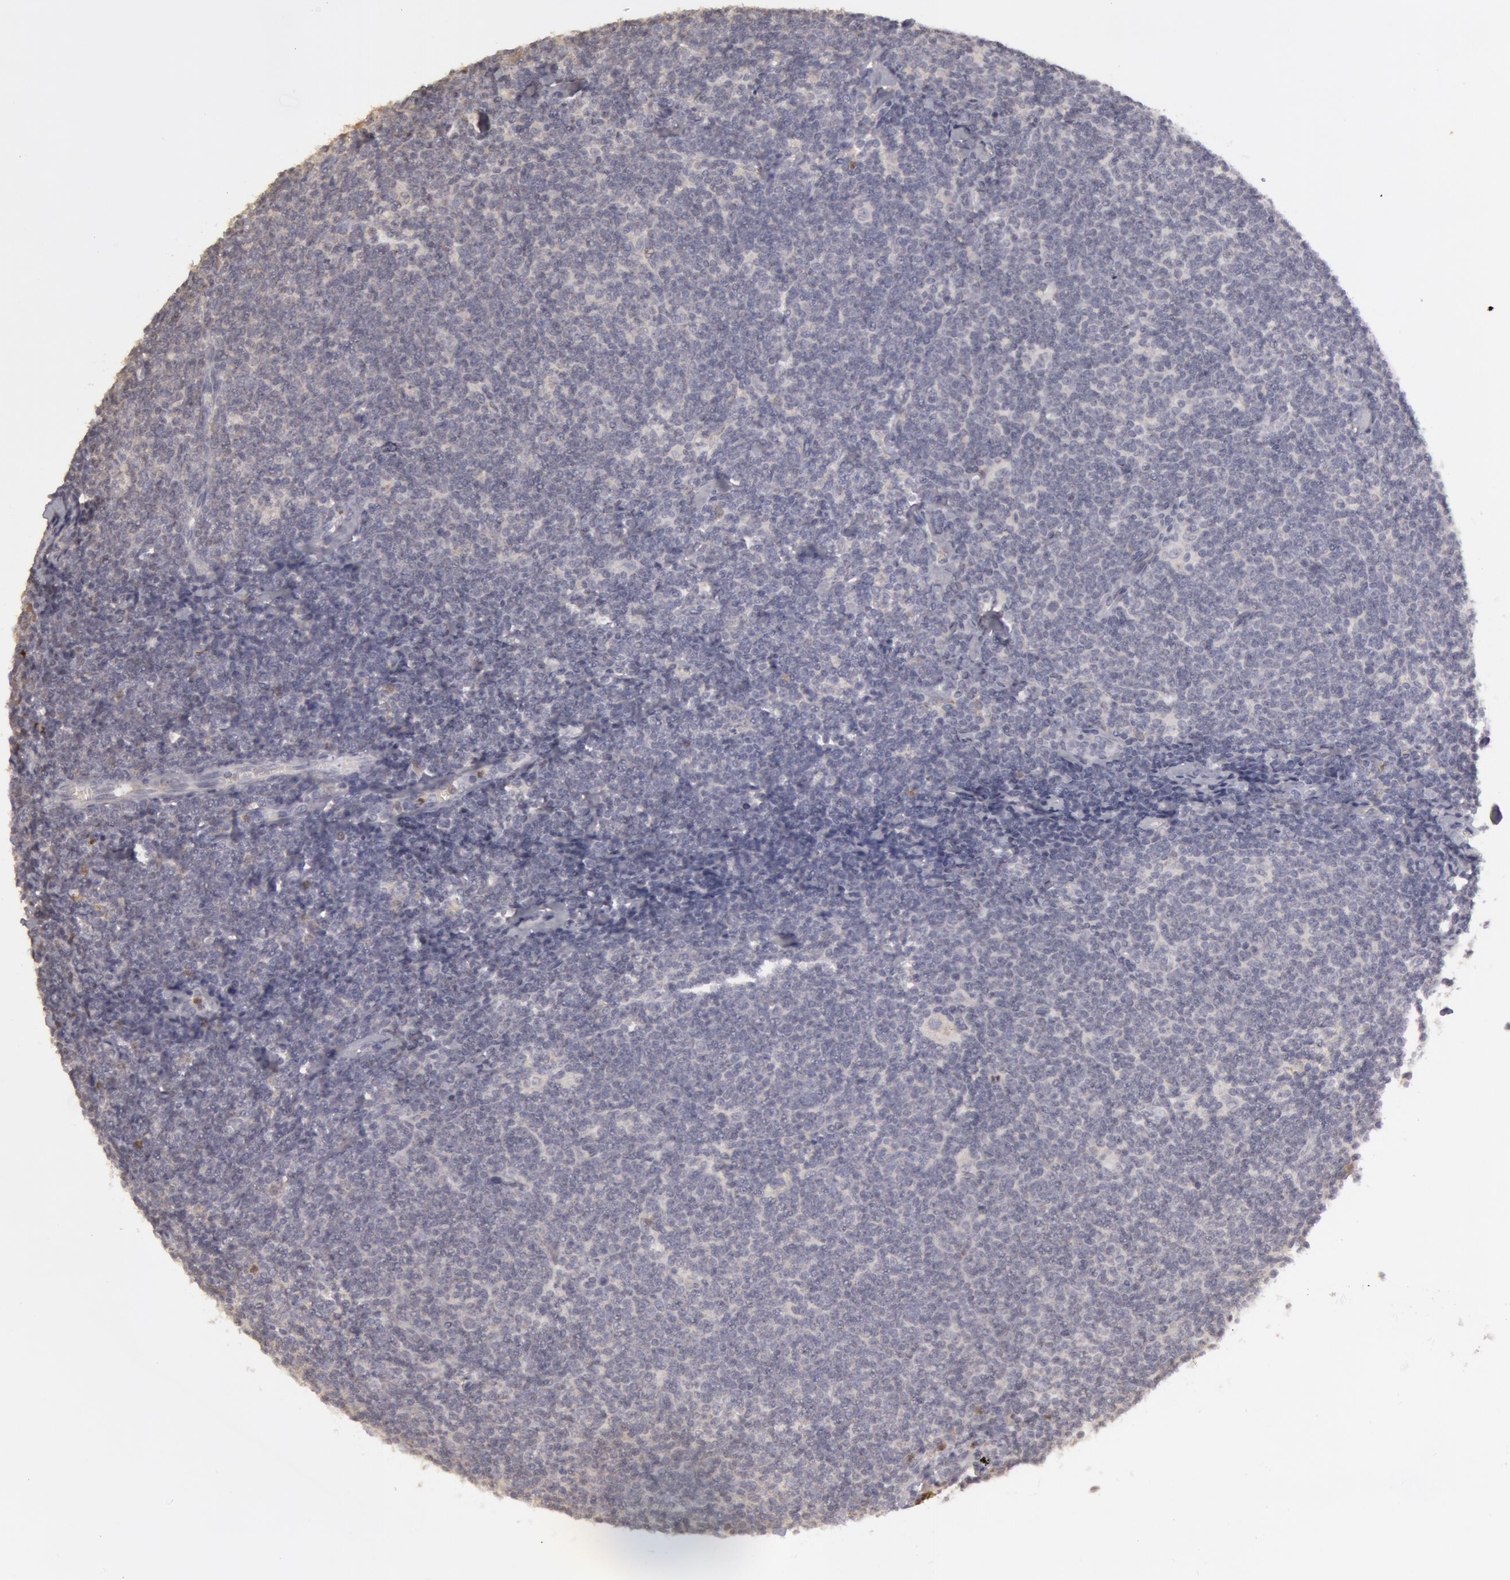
{"staining": {"intensity": "weak", "quantity": "<25%", "location": "cytoplasmic/membranous,nuclear"}, "tissue": "lymphoma", "cell_type": "Tumor cells", "image_type": "cancer", "snomed": [{"axis": "morphology", "description": "Malignant lymphoma, non-Hodgkin's type, Low grade"}, {"axis": "topography", "description": "Lymph node"}], "caption": "High power microscopy image of an immunohistochemistry (IHC) histopathology image of low-grade malignant lymphoma, non-Hodgkin's type, revealing no significant expression in tumor cells. (Brightfield microscopy of DAB (3,3'-diaminobenzidine) IHC at high magnification).", "gene": "CAT", "patient": {"sex": "male", "age": 65}}